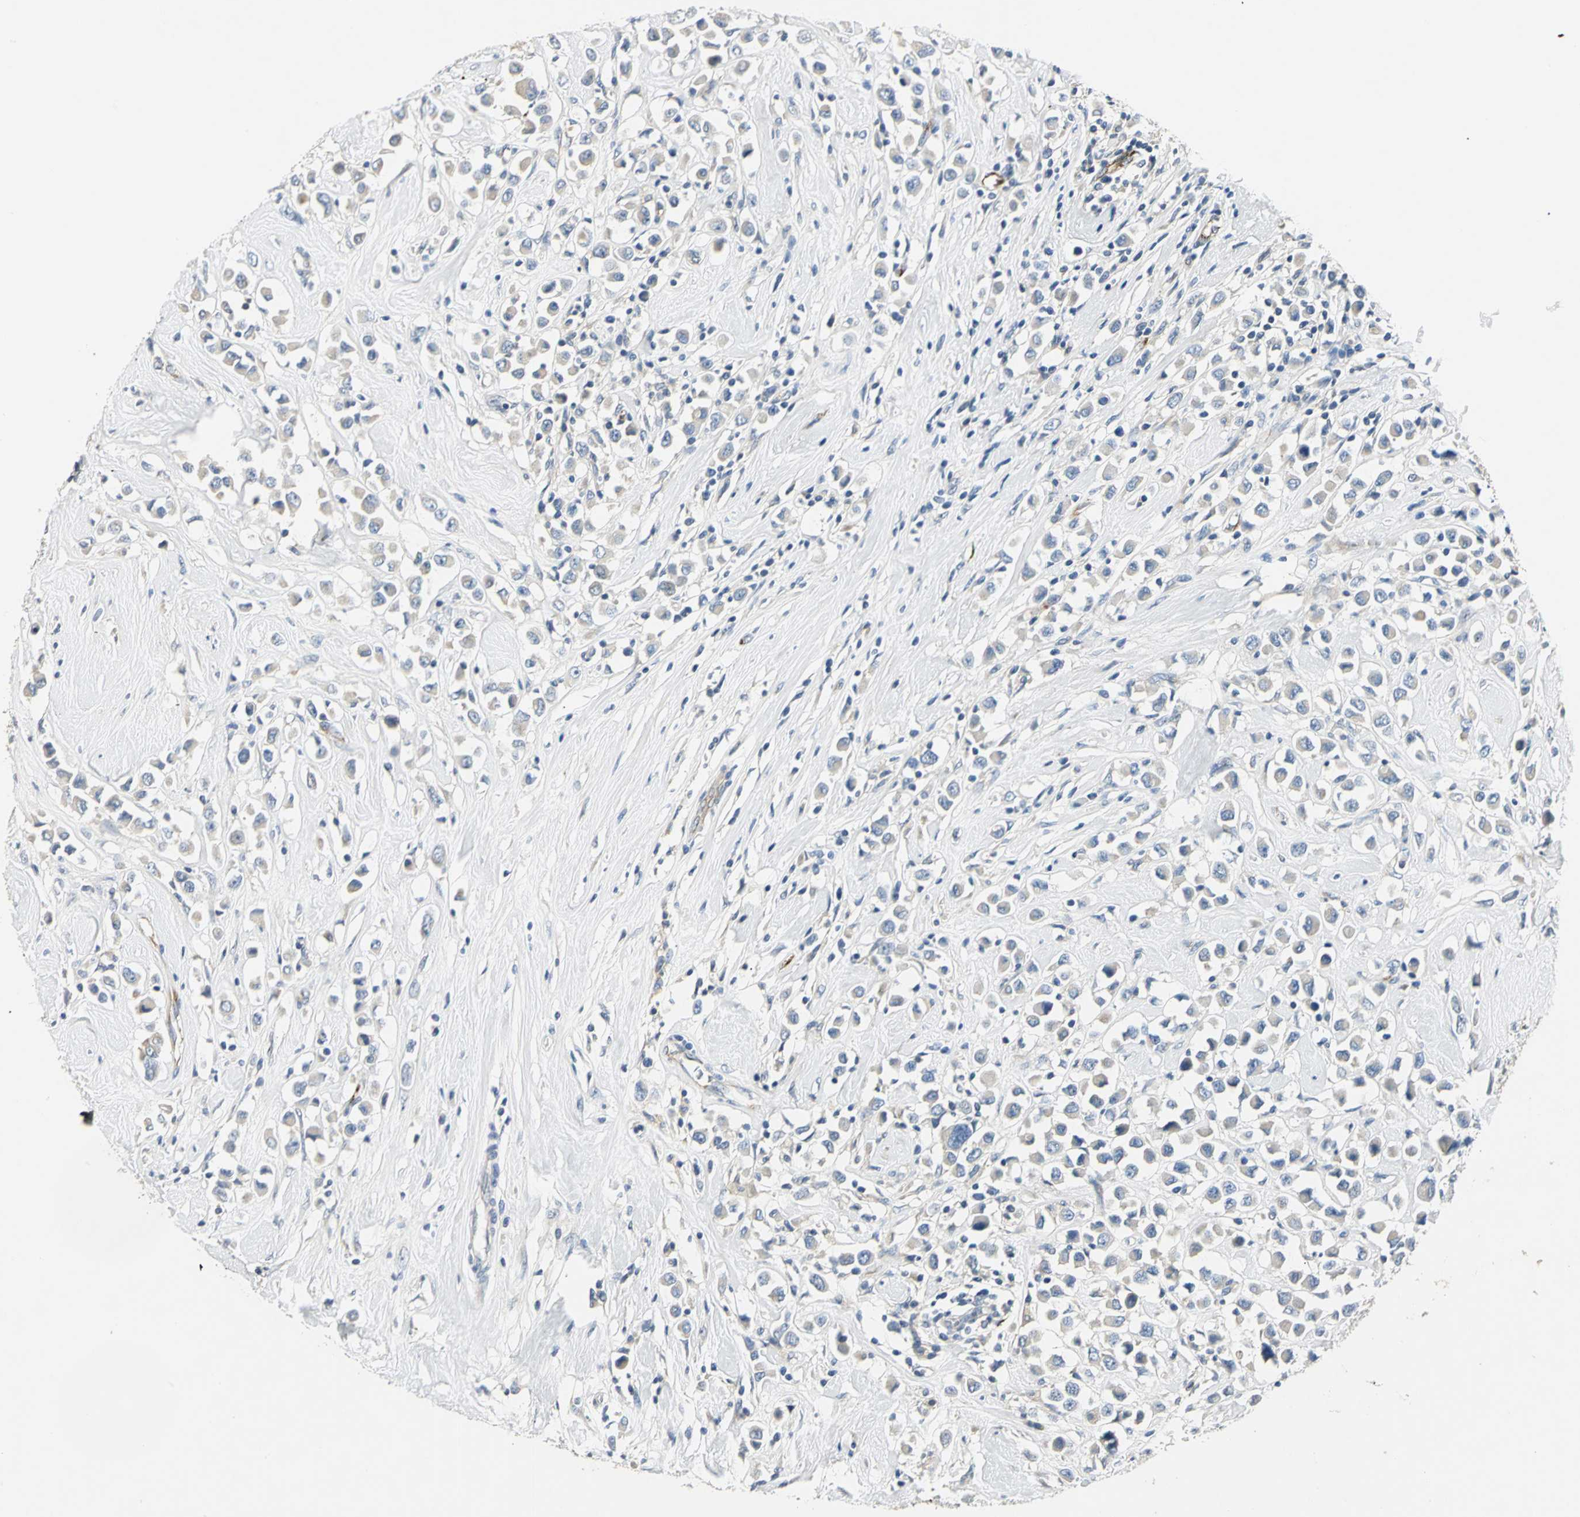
{"staining": {"intensity": "weak", "quantity": "<25%", "location": "cytoplasmic/membranous"}, "tissue": "breast cancer", "cell_type": "Tumor cells", "image_type": "cancer", "snomed": [{"axis": "morphology", "description": "Duct carcinoma"}, {"axis": "topography", "description": "Breast"}], "caption": "High magnification brightfield microscopy of intraductal carcinoma (breast) stained with DAB (brown) and counterstained with hematoxylin (blue): tumor cells show no significant expression. (Brightfield microscopy of DAB (3,3'-diaminobenzidine) IHC at high magnification).", "gene": "B3GNT2", "patient": {"sex": "female", "age": 61}}